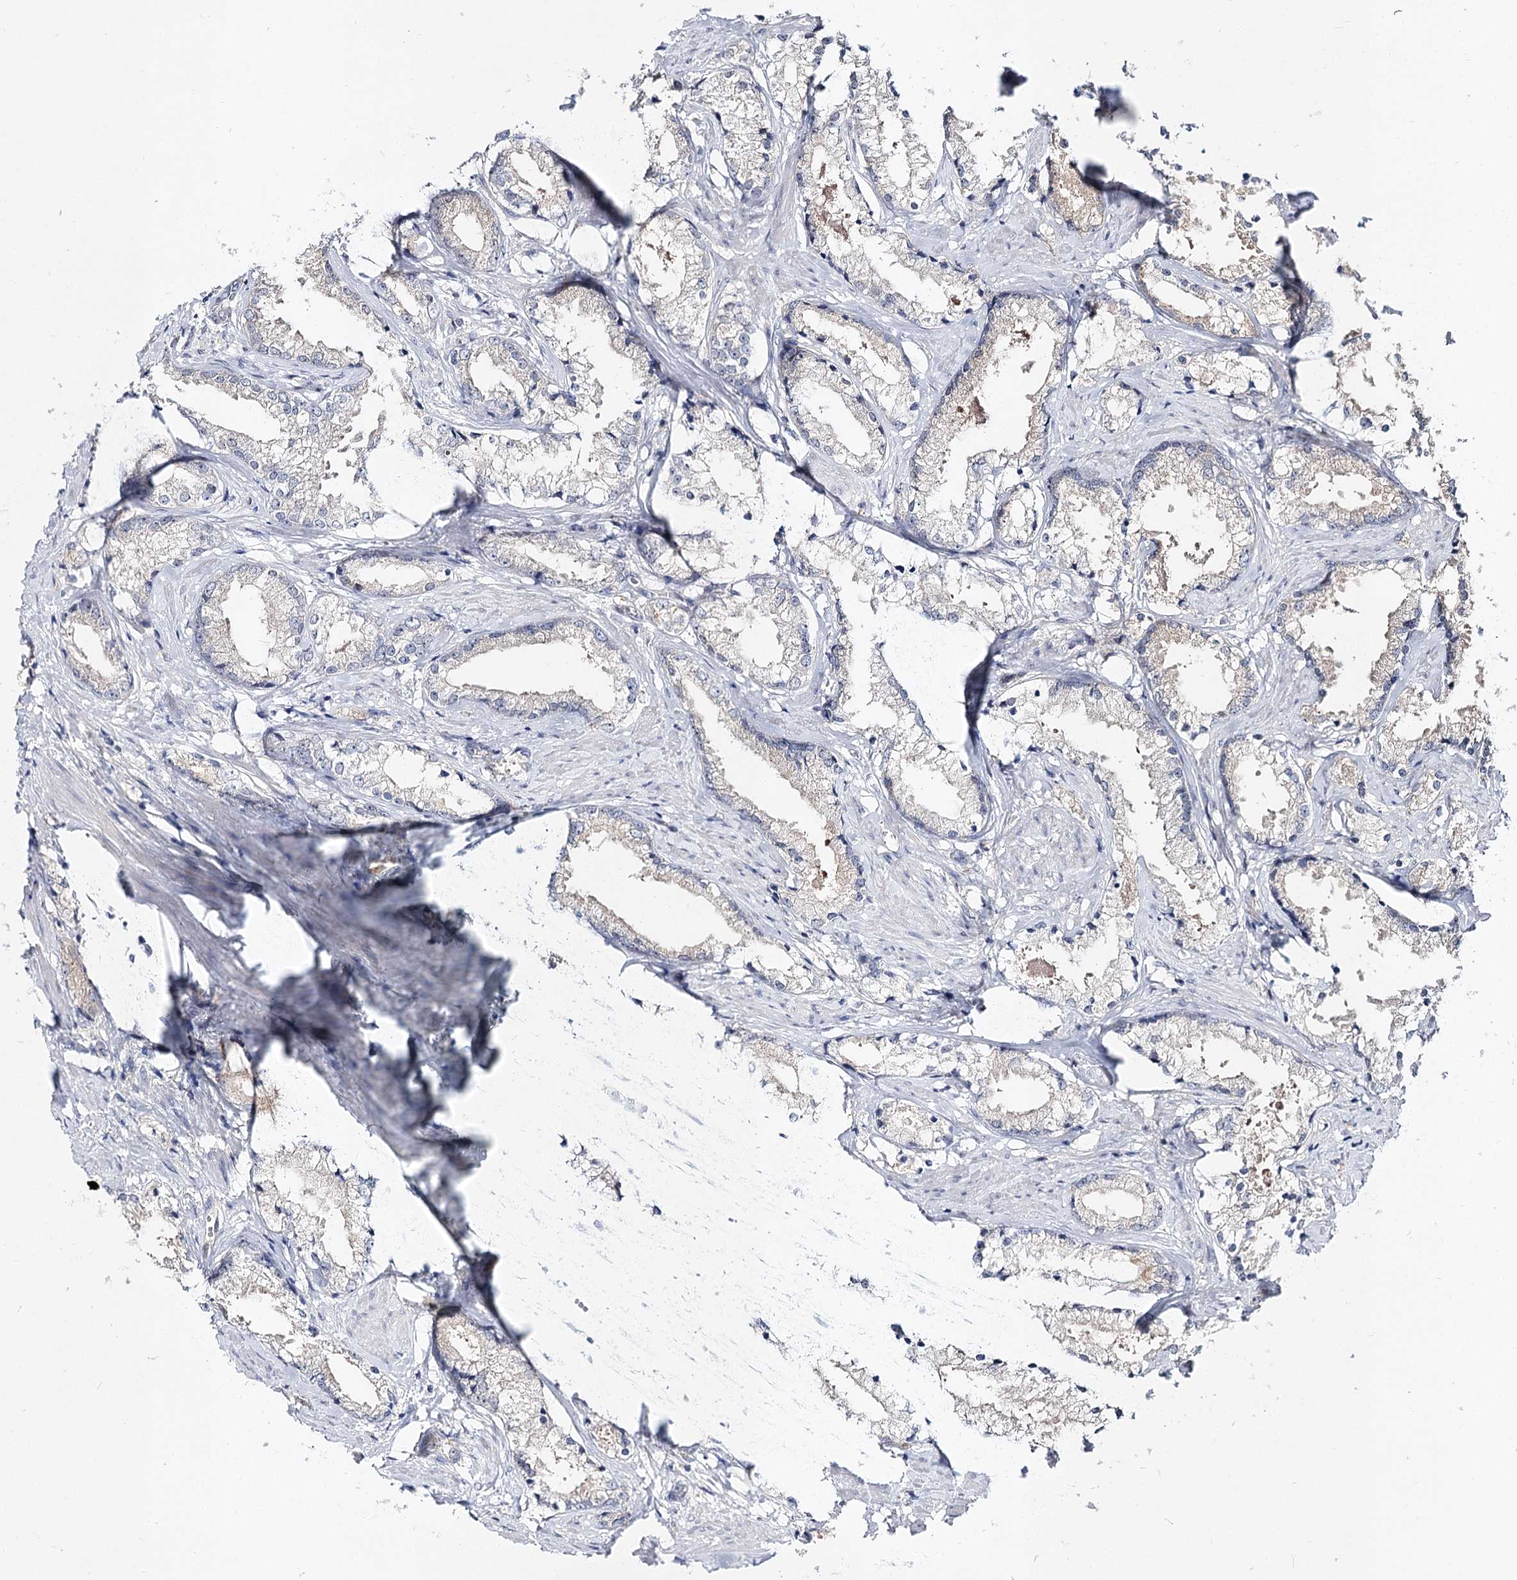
{"staining": {"intensity": "negative", "quantity": "none", "location": "none"}, "tissue": "prostate cancer", "cell_type": "Tumor cells", "image_type": "cancer", "snomed": [{"axis": "morphology", "description": "Adenocarcinoma, High grade"}, {"axis": "topography", "description": "Prostate"}], "caption": "DAB (3,3'-diaminobenzidine) immunohistochemical staining of prostate high-grade adenocarcinoma displays no significant expression in tumor cells.", "gene": "UGP2", "patient": {"sex": "male", "age": 66}}